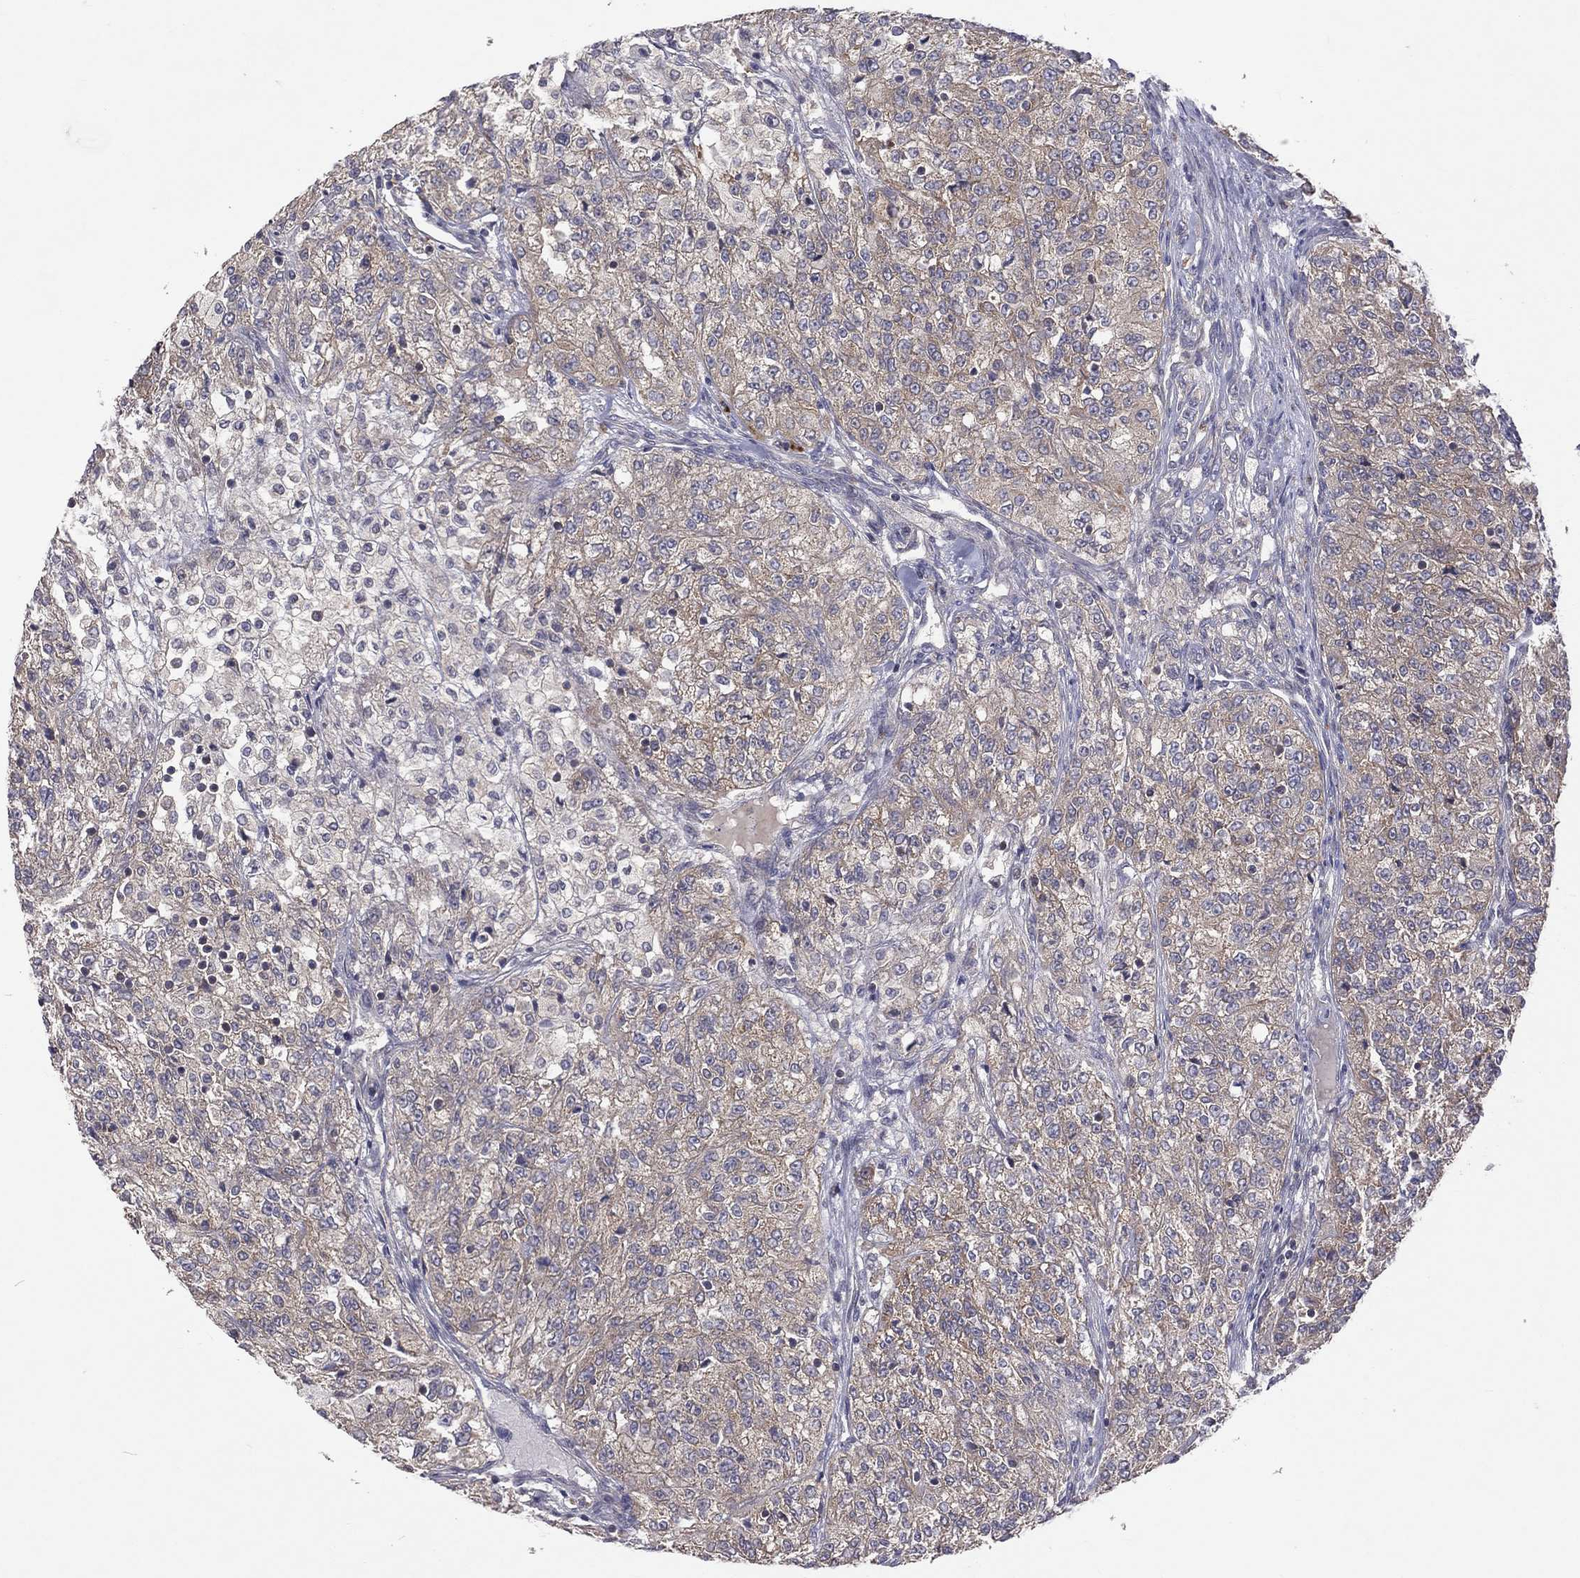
{"staining": {"intensity": "weak", "quantity": "25%-75%", "location": "cytoplasmic/membranous"}, "tissue": "renal cancer", "cell_type": "Tumor cells", "image_type": "cancer", "snomed": [{"axis": "morphology", "description": "Adenocarcinoma, NOS"}, {"axis": "topography", "description": "Kidney"}], "caption": "Immunohistochemical staining of renal cancer (adenocarcinoma) reveals low levels of weak cytoplasmic/membranous protein staining in approximately 25%-75% of tumor cells.", "gene": "STARD3", "patient": {"sex": "female", "age": 63}}